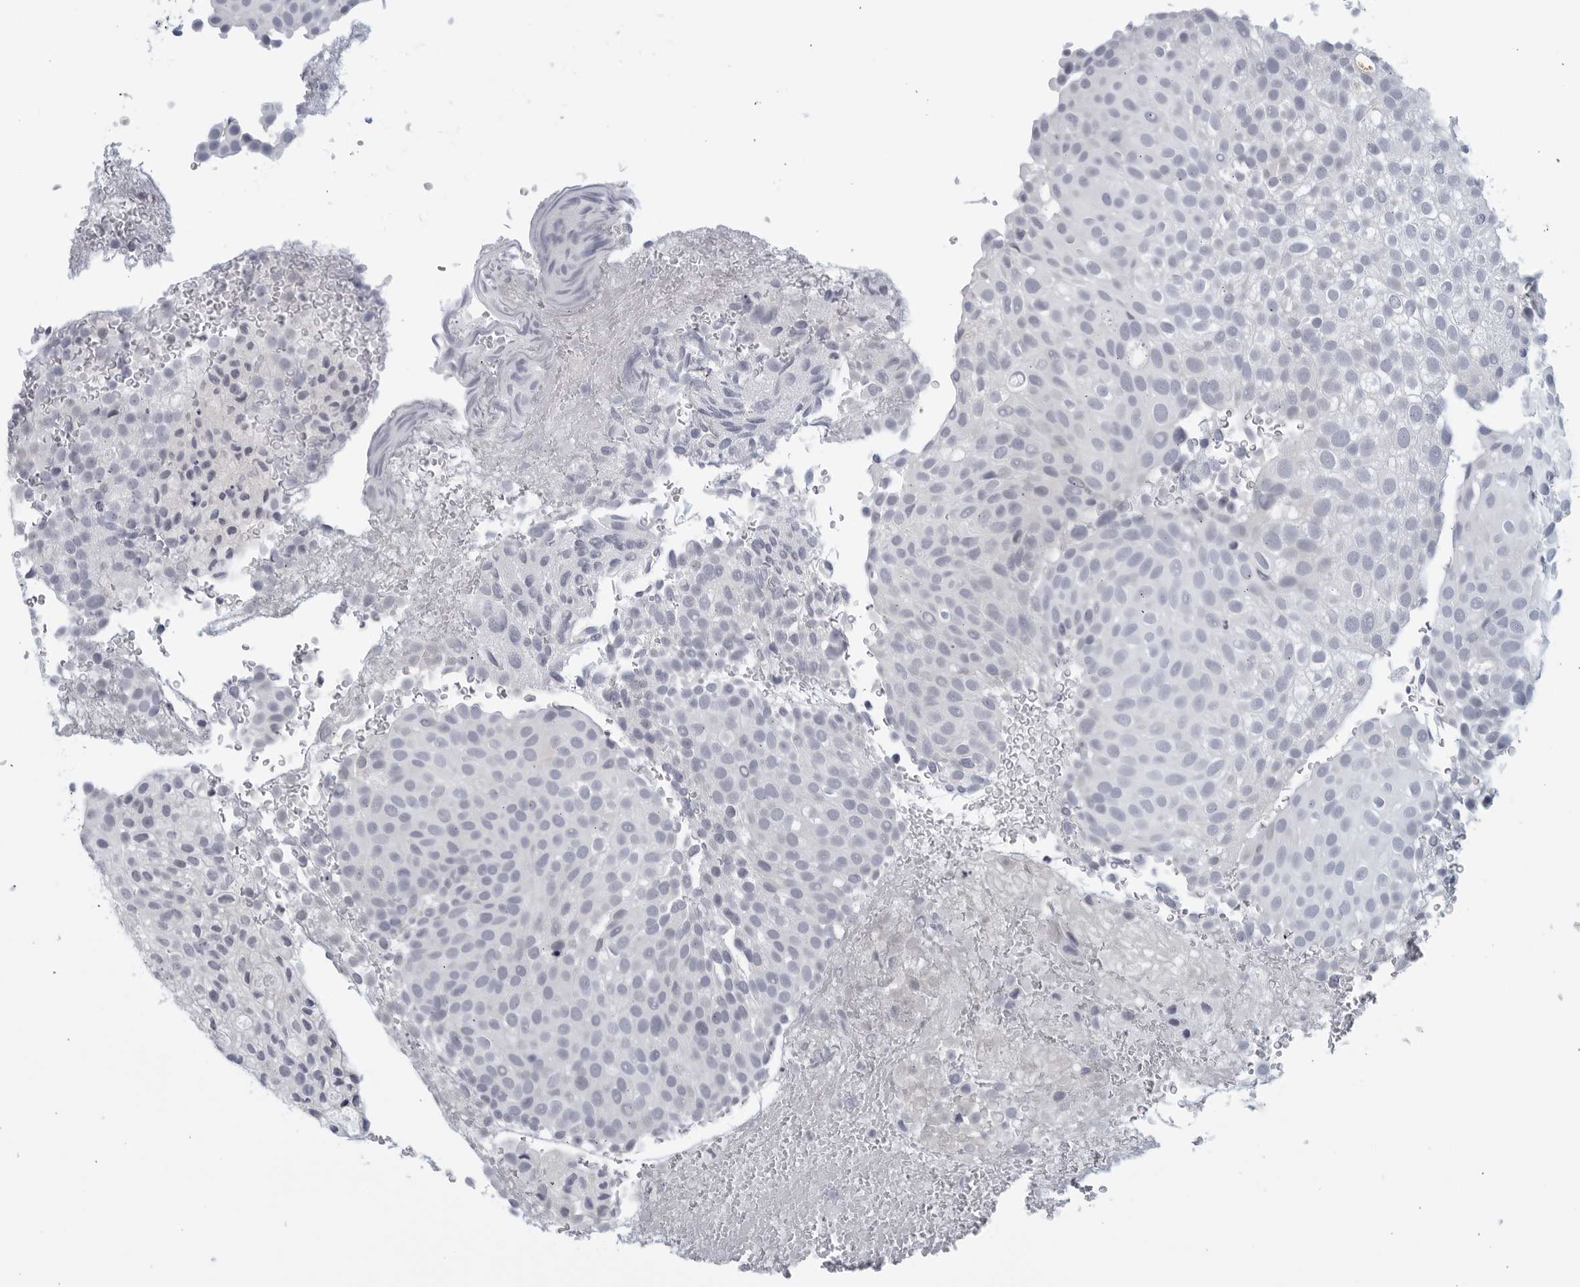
{"staining": {"intensity": "negative", "quantity": "none", "location": "none"}, "tissue": "urothelial cancer", "cell_type": "Tumor cells", "image_type": "cancer", "snomed": [{"axis": "morphology", "description": "Urothelial carcinoma, Low grade"}, {"axis": "topography", "description": "Urinary bladder"}], "caption": "Protein analysis of low-grade urothelial carcinoma demonstrates no significant expression in tumor cells.", "gene": "MATN1", "patient": {"sex": "male", "age": 78}}